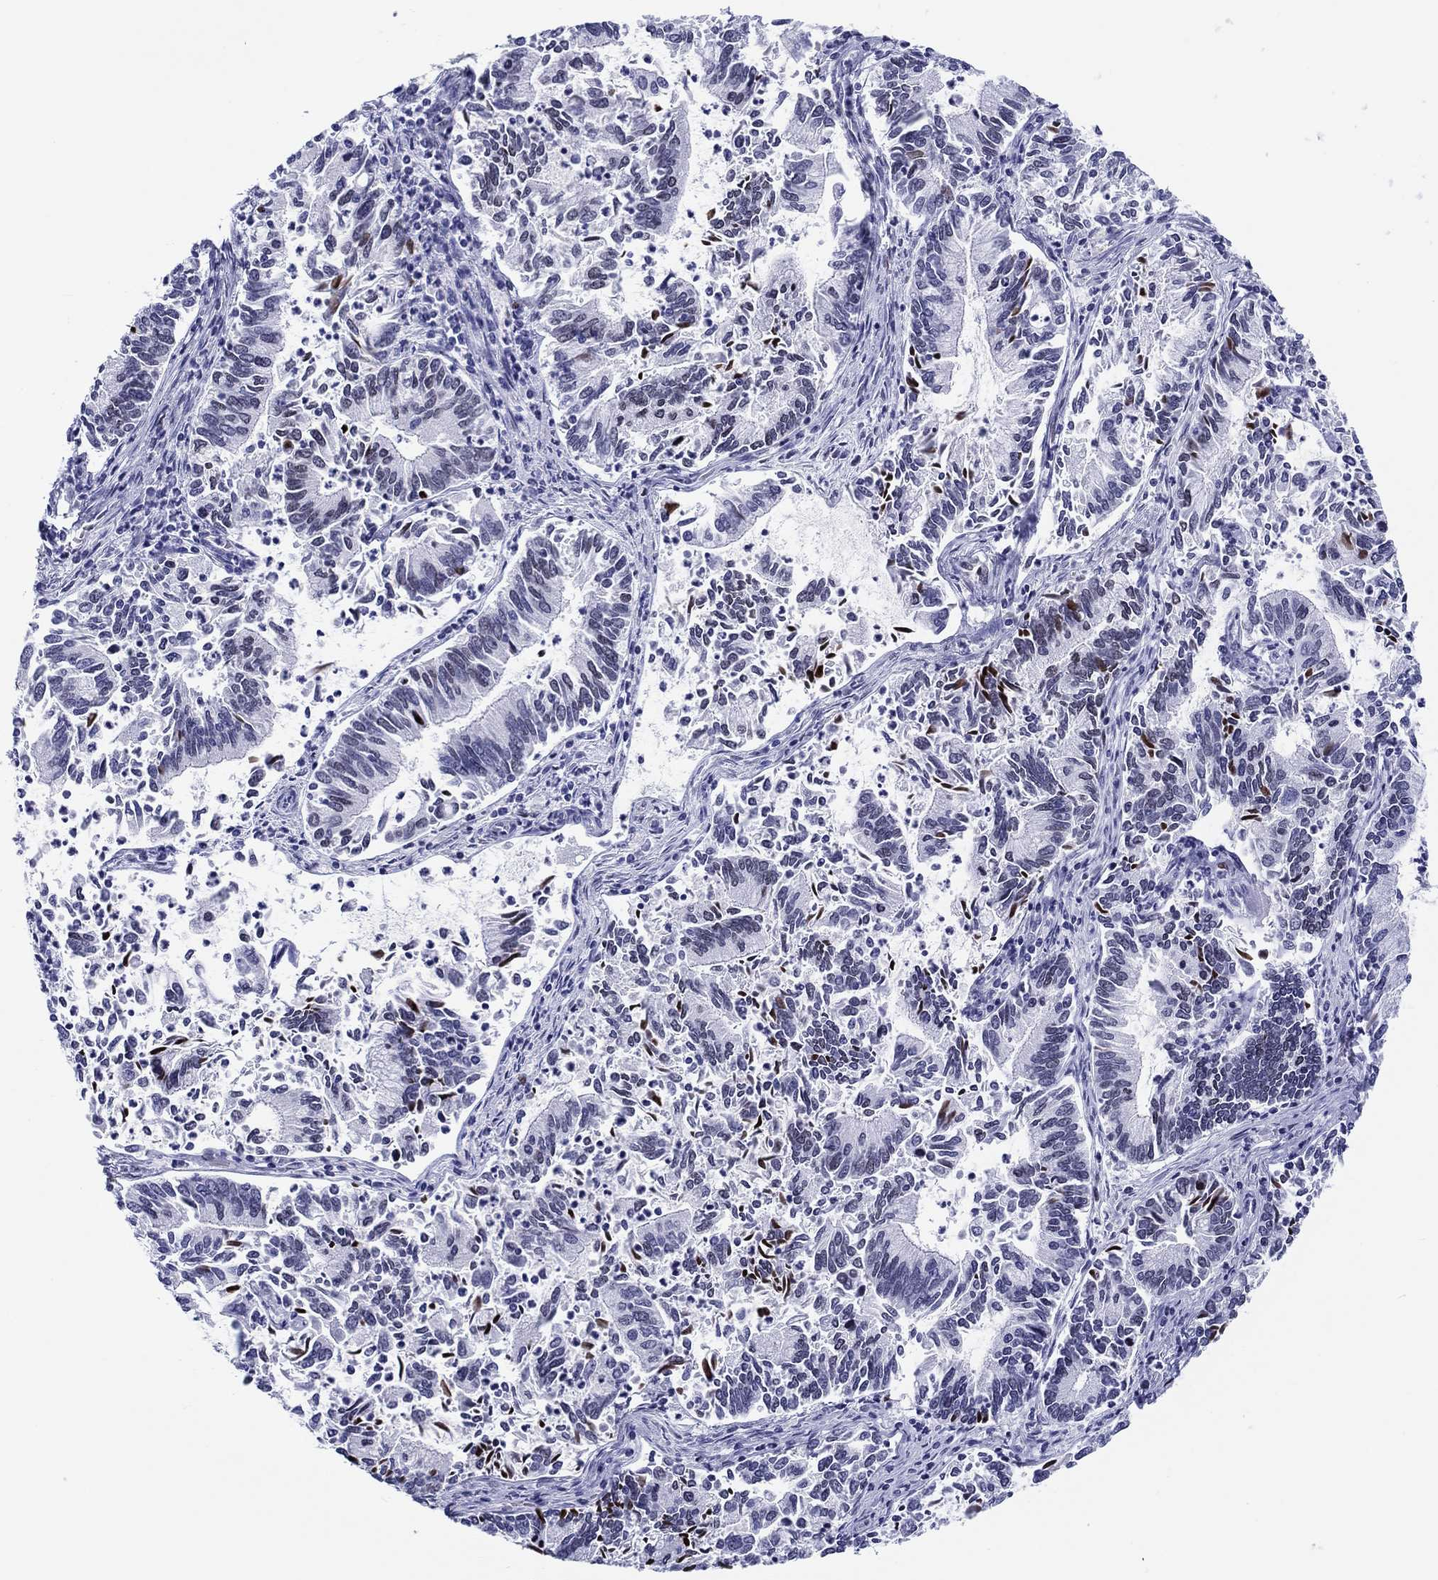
{"staining": {"intensity": "strong", "quantity": "<25%", "location": "nuclear"}, "tissue": "cervical cancer", "cell_type": "Tumor cells", "image_type": "cancer", "snomed": [{"axis": "morphology", "description": "Adenocarcinoma, NOS"}, {"axis": "topography", "description": "Cervix"}], "caption": "IHC image of neoplastic tissue: human cervical cancer stained using immunohistochemistry (IHC) demonstrates medium levels of strong protein expression localized specifically in the nuclear of tumor cells, appearing as a nuclear brown color.", "gene": "H1-1", "patient": {"sex": "female", "age": 42}}